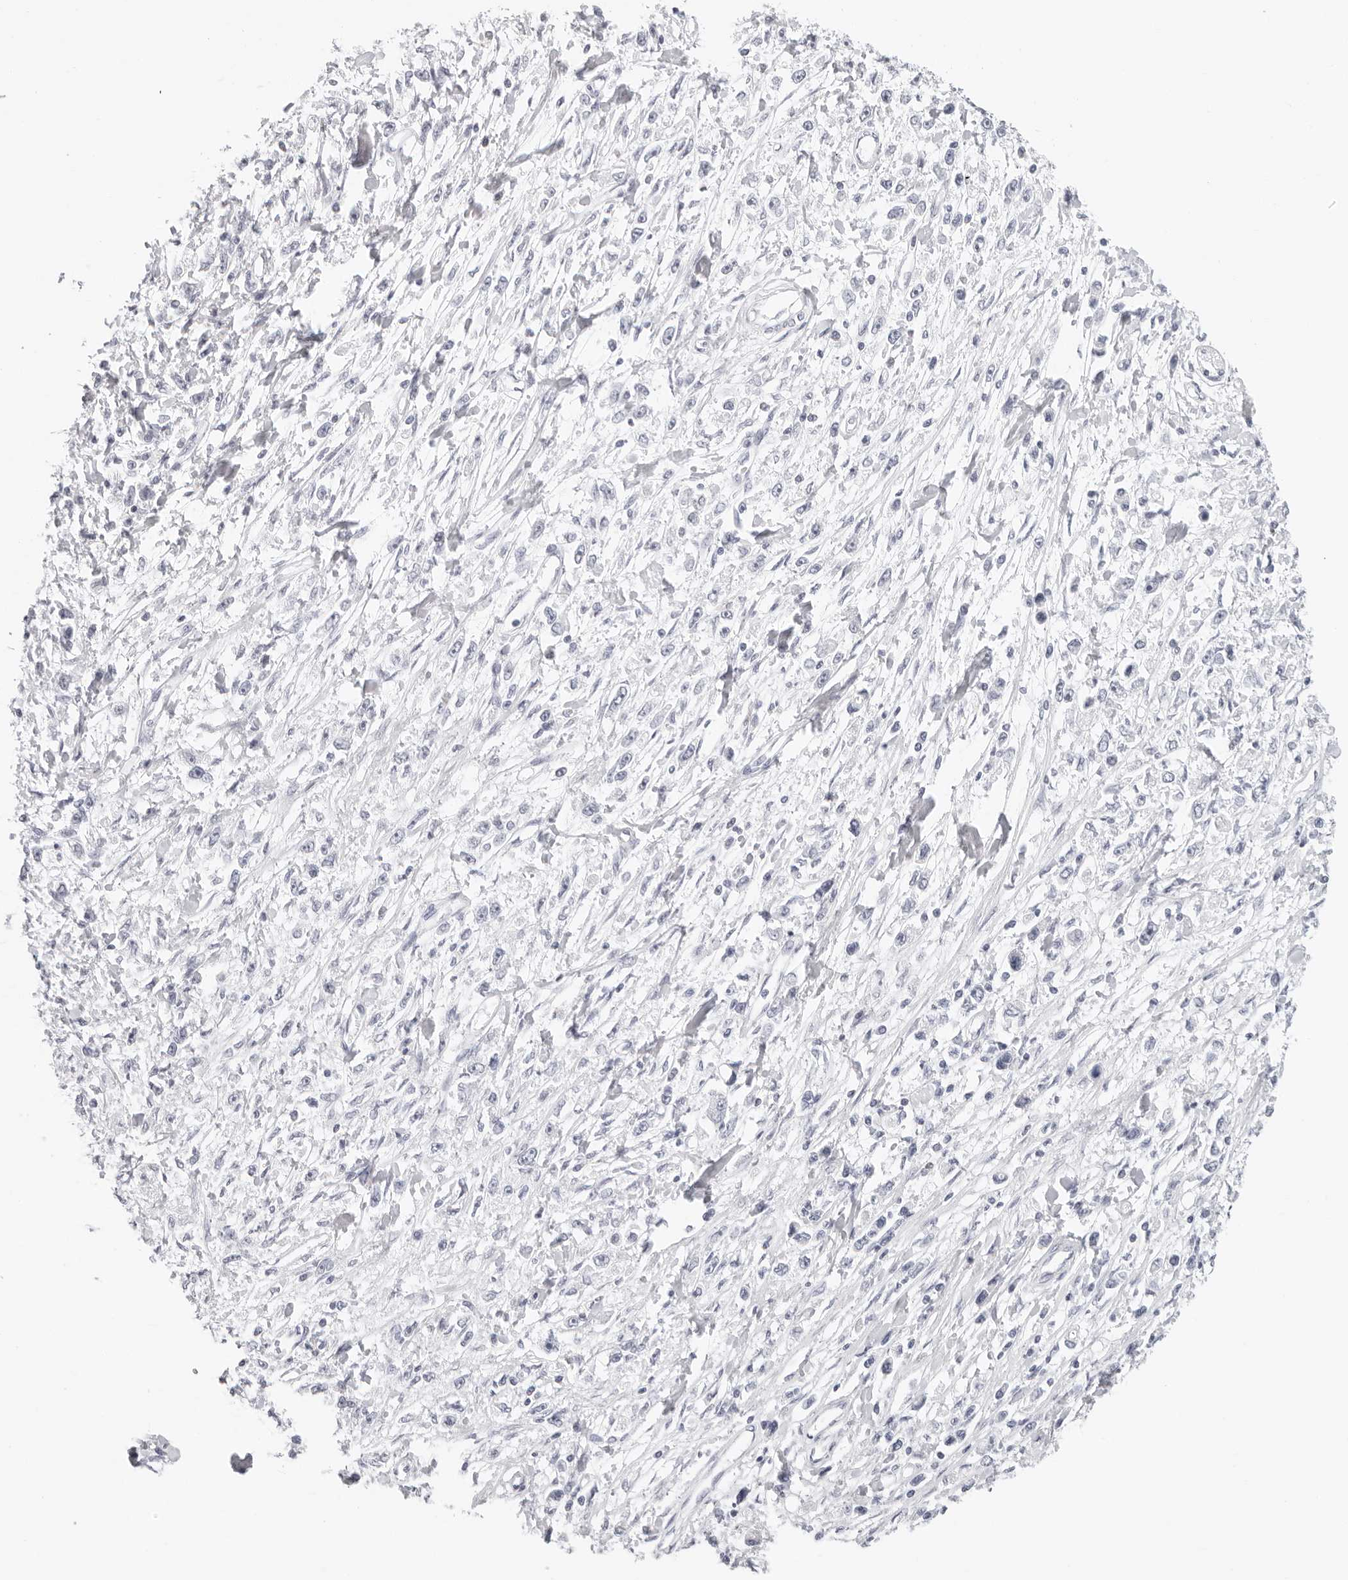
{"staining": {"intensity": "negative", "quantity": "none", "location": "none"}, "tissue": "stomach cancer", "cell_type": "Tumor cells", "image_type": "cancer", "snomed": [{"axis": "morphology", "description": "Adenocarcinoma, NOS"}, {"axis": "topography", "description": "Stomach"}], "caption": "The histopathology image exhibits no staining of tumor cells in stomach cancer. (IHC, brightfield microscopy, high magnification).", "gene": "AGMAT", "patient": {"sex": "female", "age": 59}}